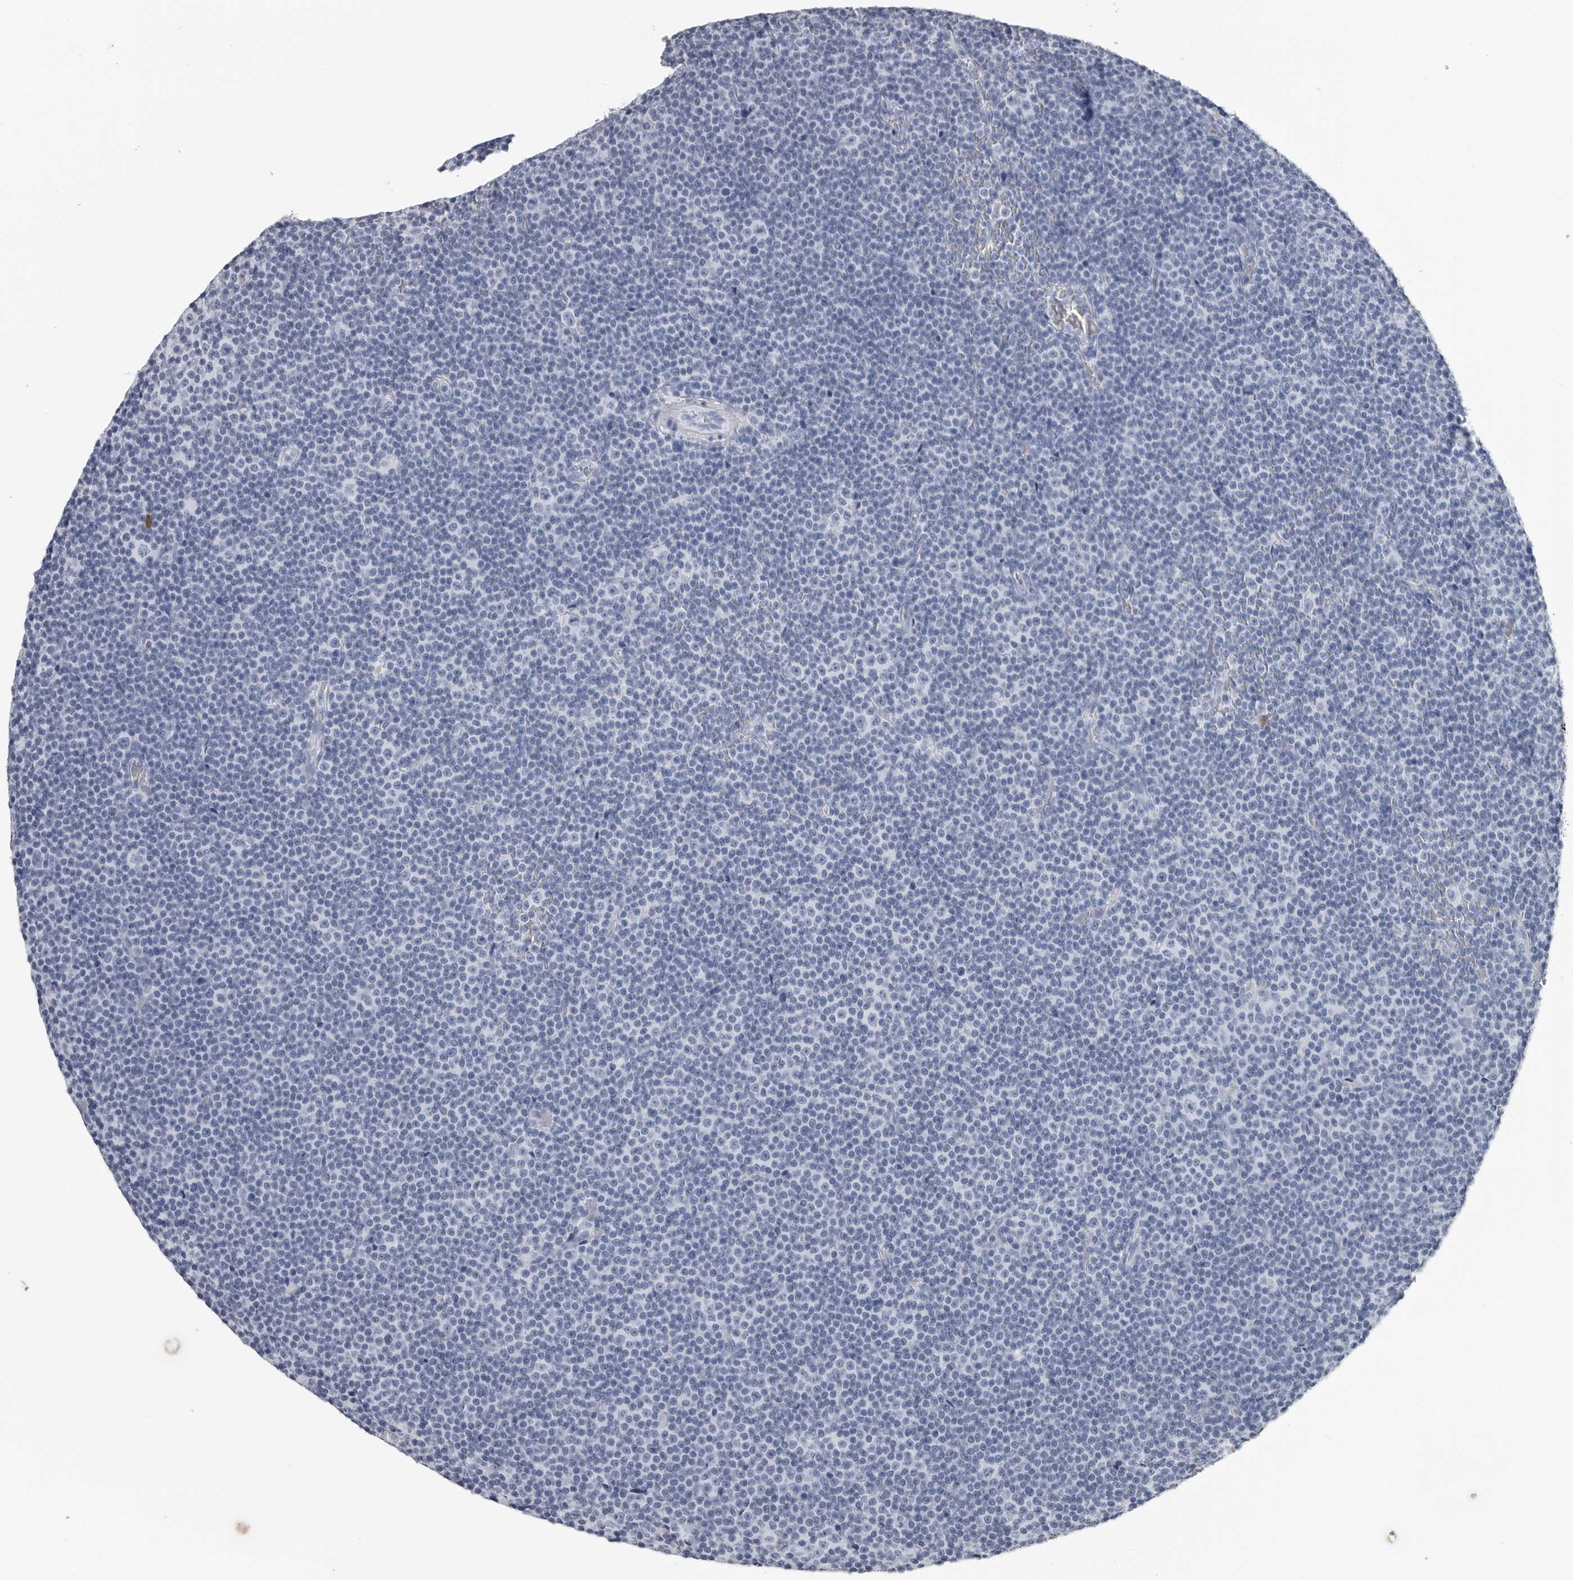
{"staining": {"intensity": "negative", "quantity": "none", "location": "none"}, "tissue": "lymphoma", "cell_type": "Tumor cells", "image_type": "cancer", "snomed": [{"axis": "morphology", "description": "Malignant lymphoma, non-Hodgkin's type, Low grade"}, {"axis": "topography", "description": "Lymph node"}], "caption": "High power microscopy micrograph of an IHC micrograph of lymphoma, revealing no significant expression in tumor cells.", "gene": "AMPD1", "patient": {"sex": "female", "age": 67}}